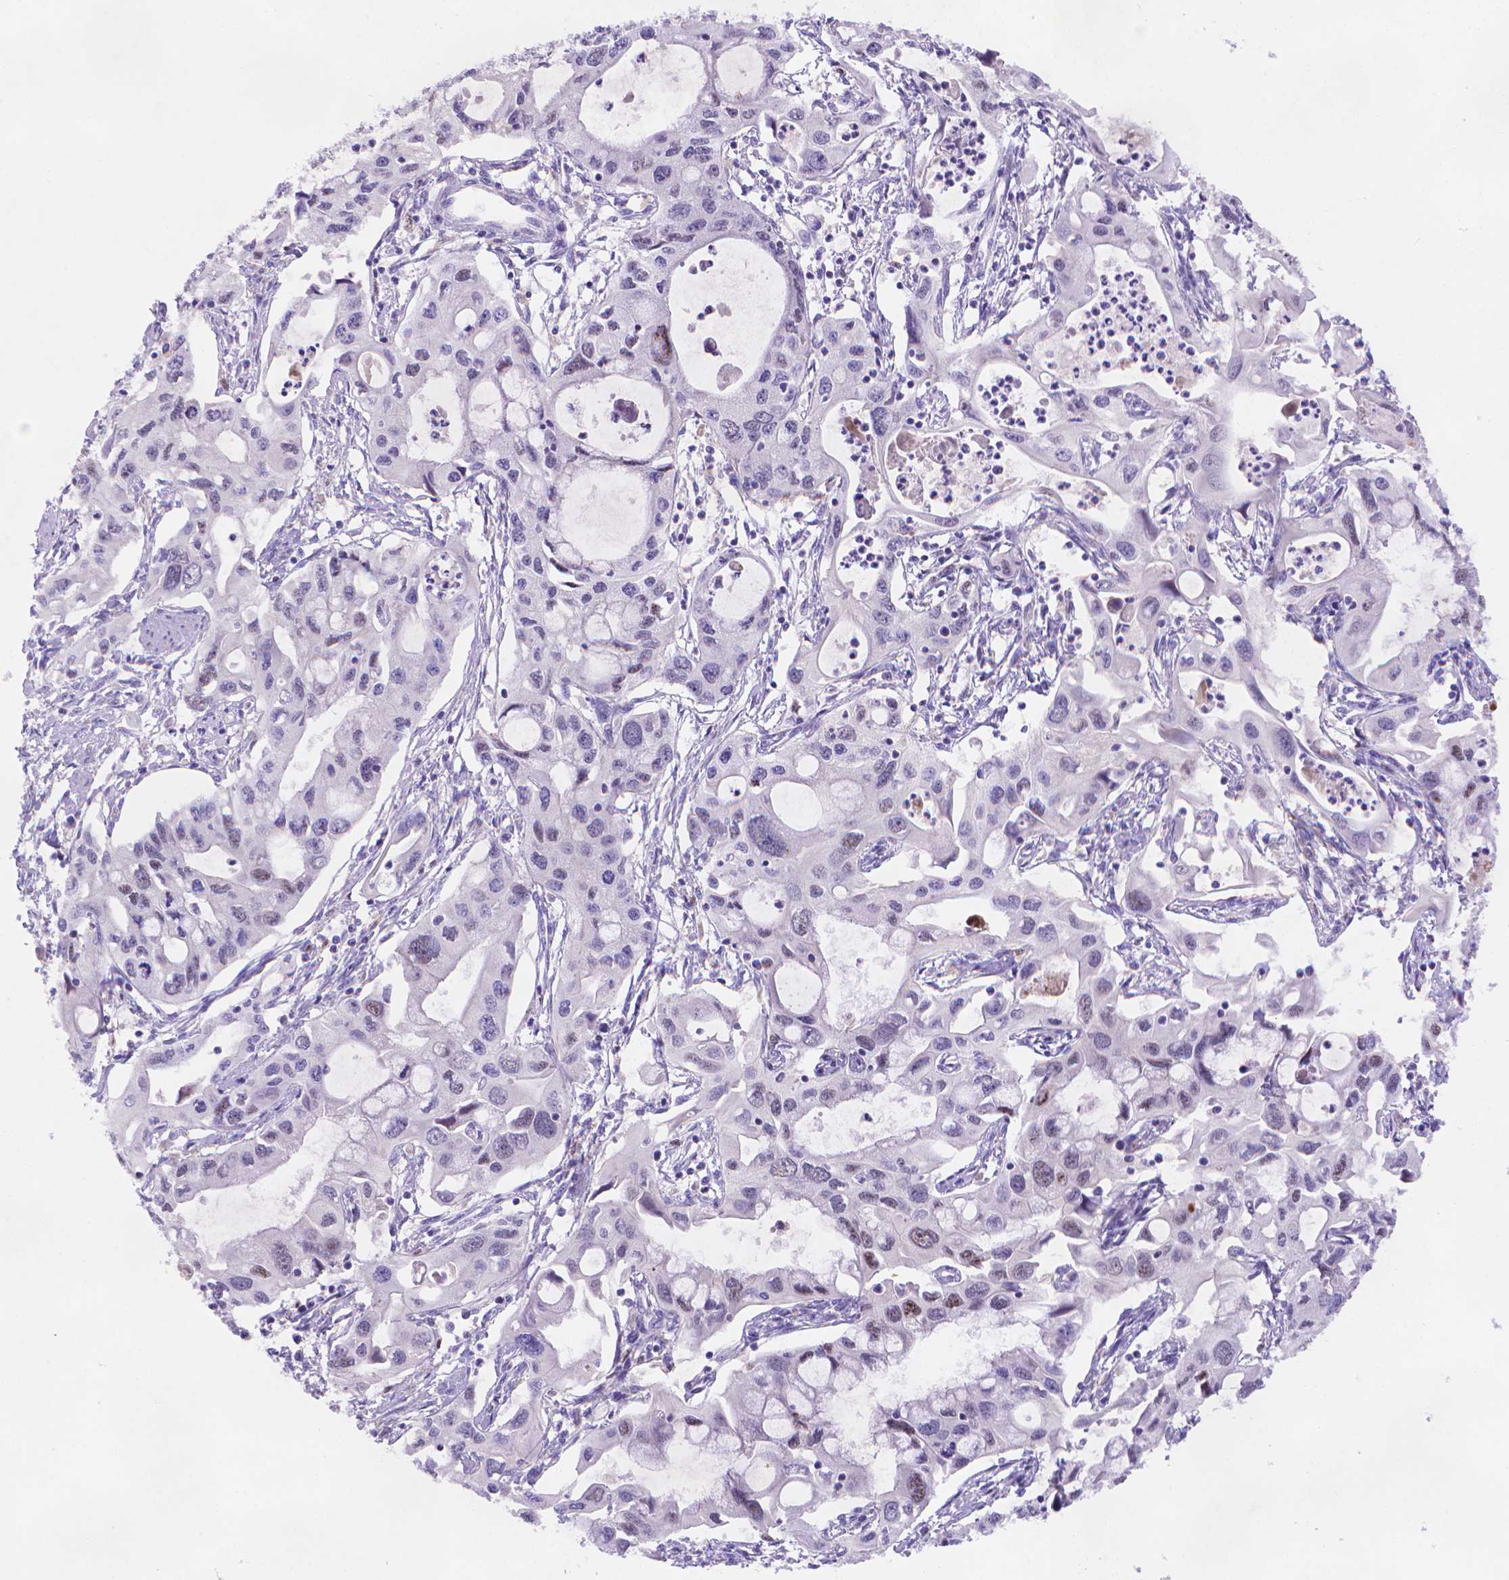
{"staining": {"intensity": "negative", "quantity": "none", "location": "none"}, "tissue": "pancreatic cancer", "cell_type": "Tumor cells", "image_type": "cancer", "snomed": [{"axis": "morphology", "description": "Adenocarcinoma, NOS"}, {"axis": "topography", "description": "Pancreas"}], "caption": "The IHC micrograph has no significant positivity in tumor cells of pancreatic adenocarcinoma tissue.", "gene": "FGD2", "patient": {"sex": "male", "age": 60}}